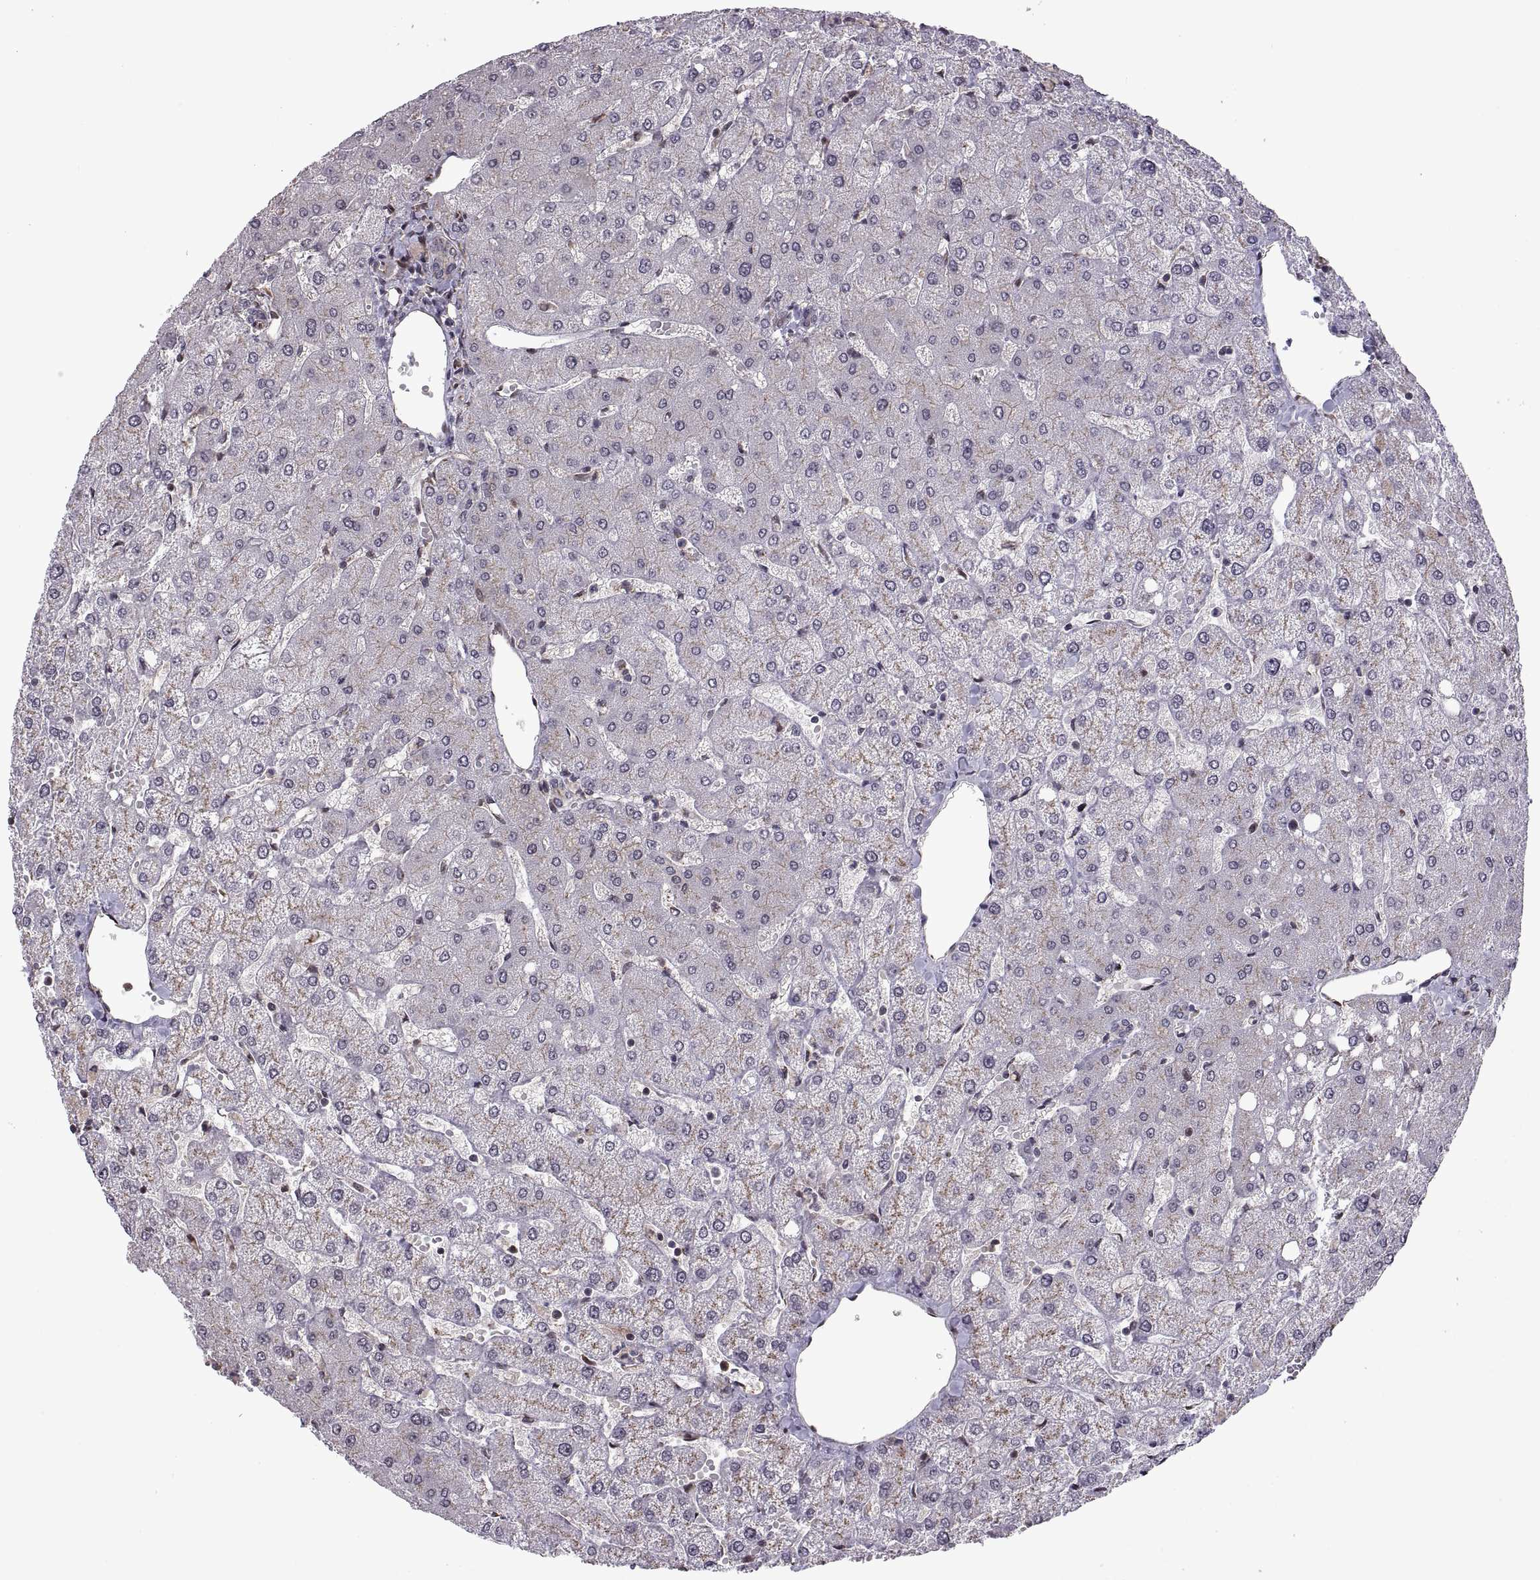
{"staining": {"intensity": "weak", "quantity": ">75%", "location": "cytoplasmic/membranous"}, "tissue": "liver", "cell_type": "Cholangiocytes", "image_type": "normal", "snomed": [{"axis": "morphology", "description": "Normal tissue, NOS"}, {"axis": "topography", "description": "Liver"}], "caption": "This micrograph demonstrates IHC staining of unremarkable liver, with low weak cytoplasmic/membranous expression in about >75% of cholangiocytes.", "gene": "ARRB1", "patient": {"sex": "female", "age": 54}}